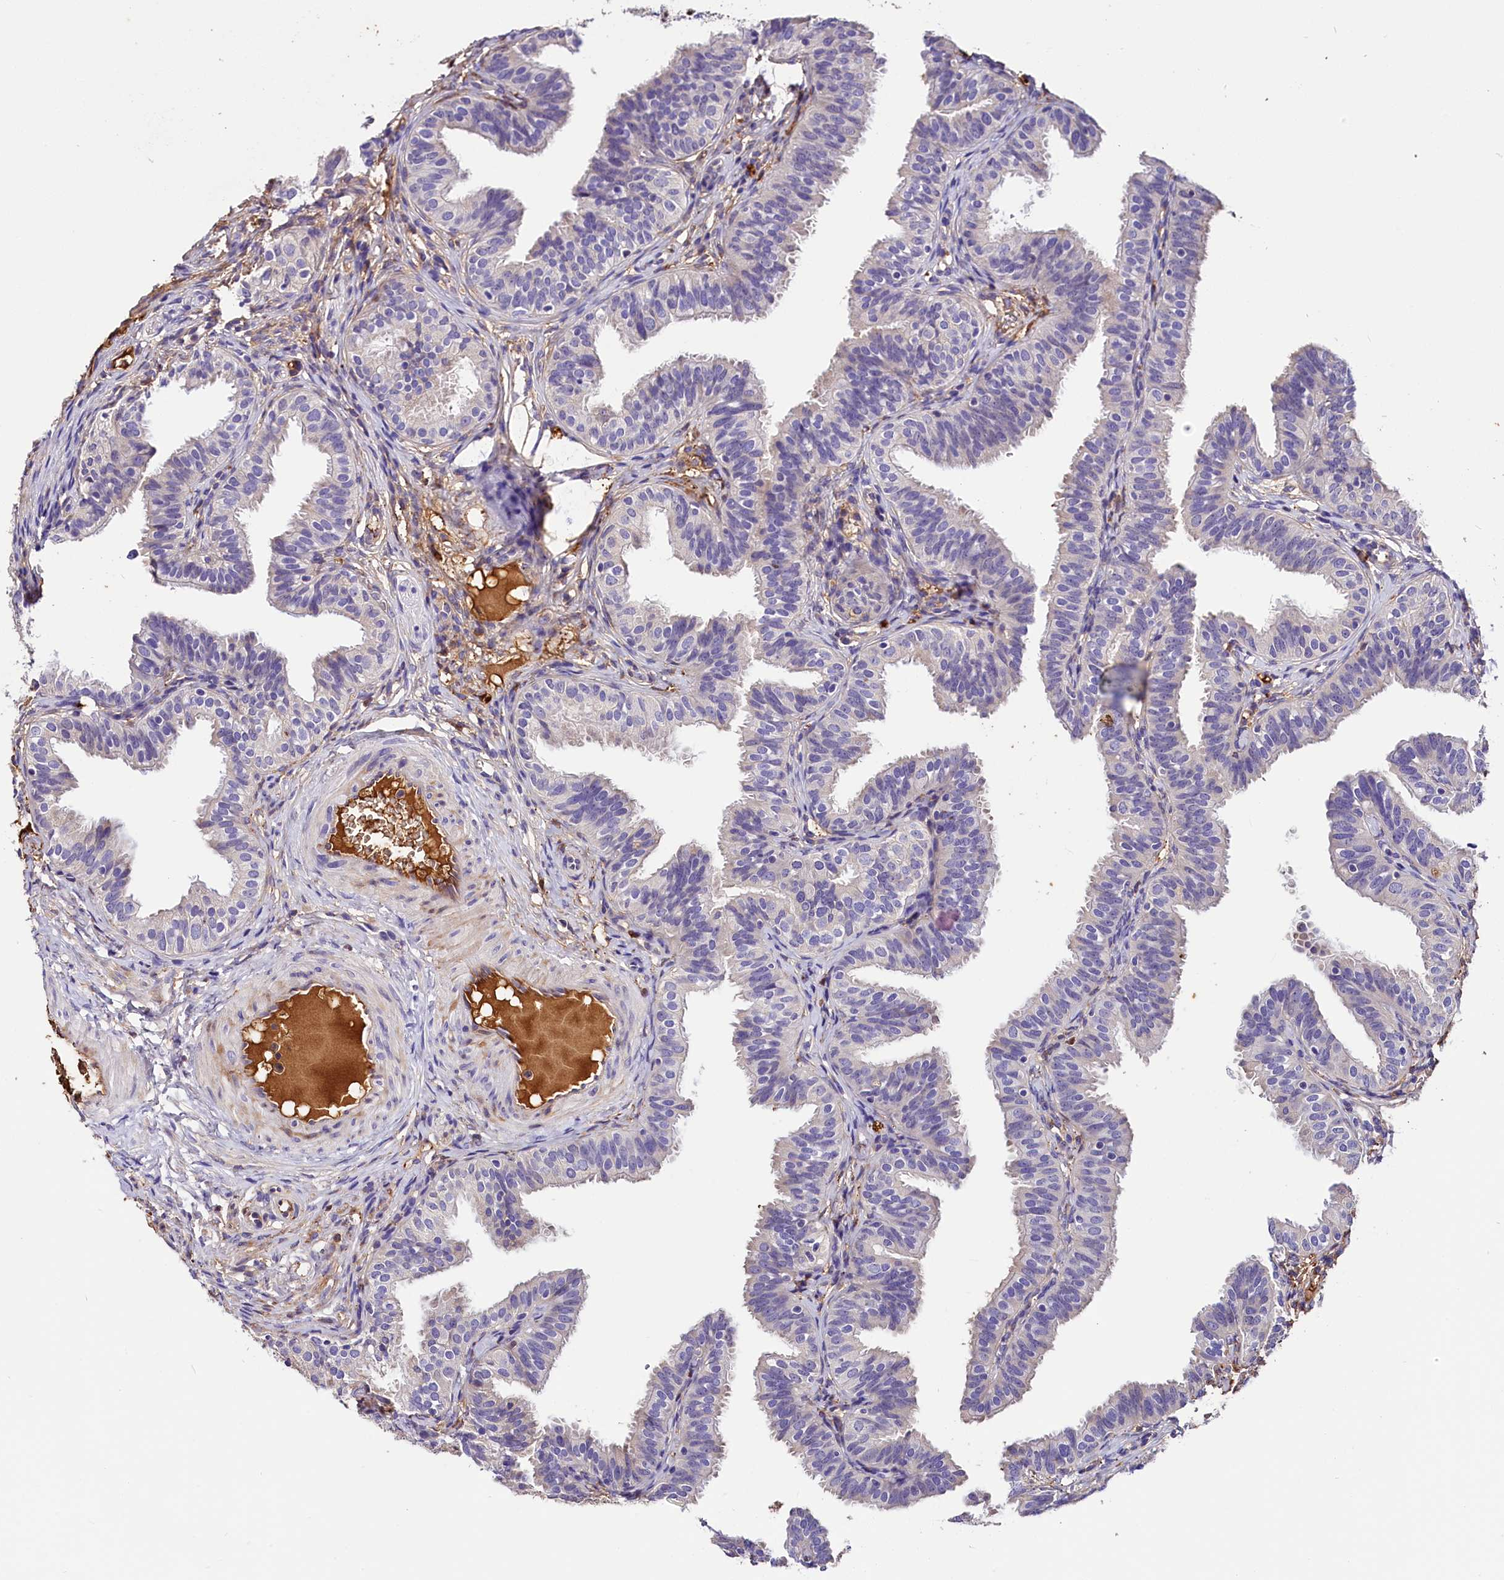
{"staining": {"intensity": "negative", "quantity": "none", "location": "none"}, "tissue": "fallopian tube", "cell_type": "Glandular cells", "image_type": "normal", "snomed": [{"axis": "morphology", "description": "Normal tissue, NOS"}, {"axis": "topography", "description": "Fallopian tube"}], "caption": "Immunohistochemistry (IHC) micrograph of unremarkable fallopian tube stained for a protein (brown), which reveals no staining in glandular cells. Nuclei are stained in blue.", "gene": "ARMC6", "patient": {"sex": "female", "age": 35}}